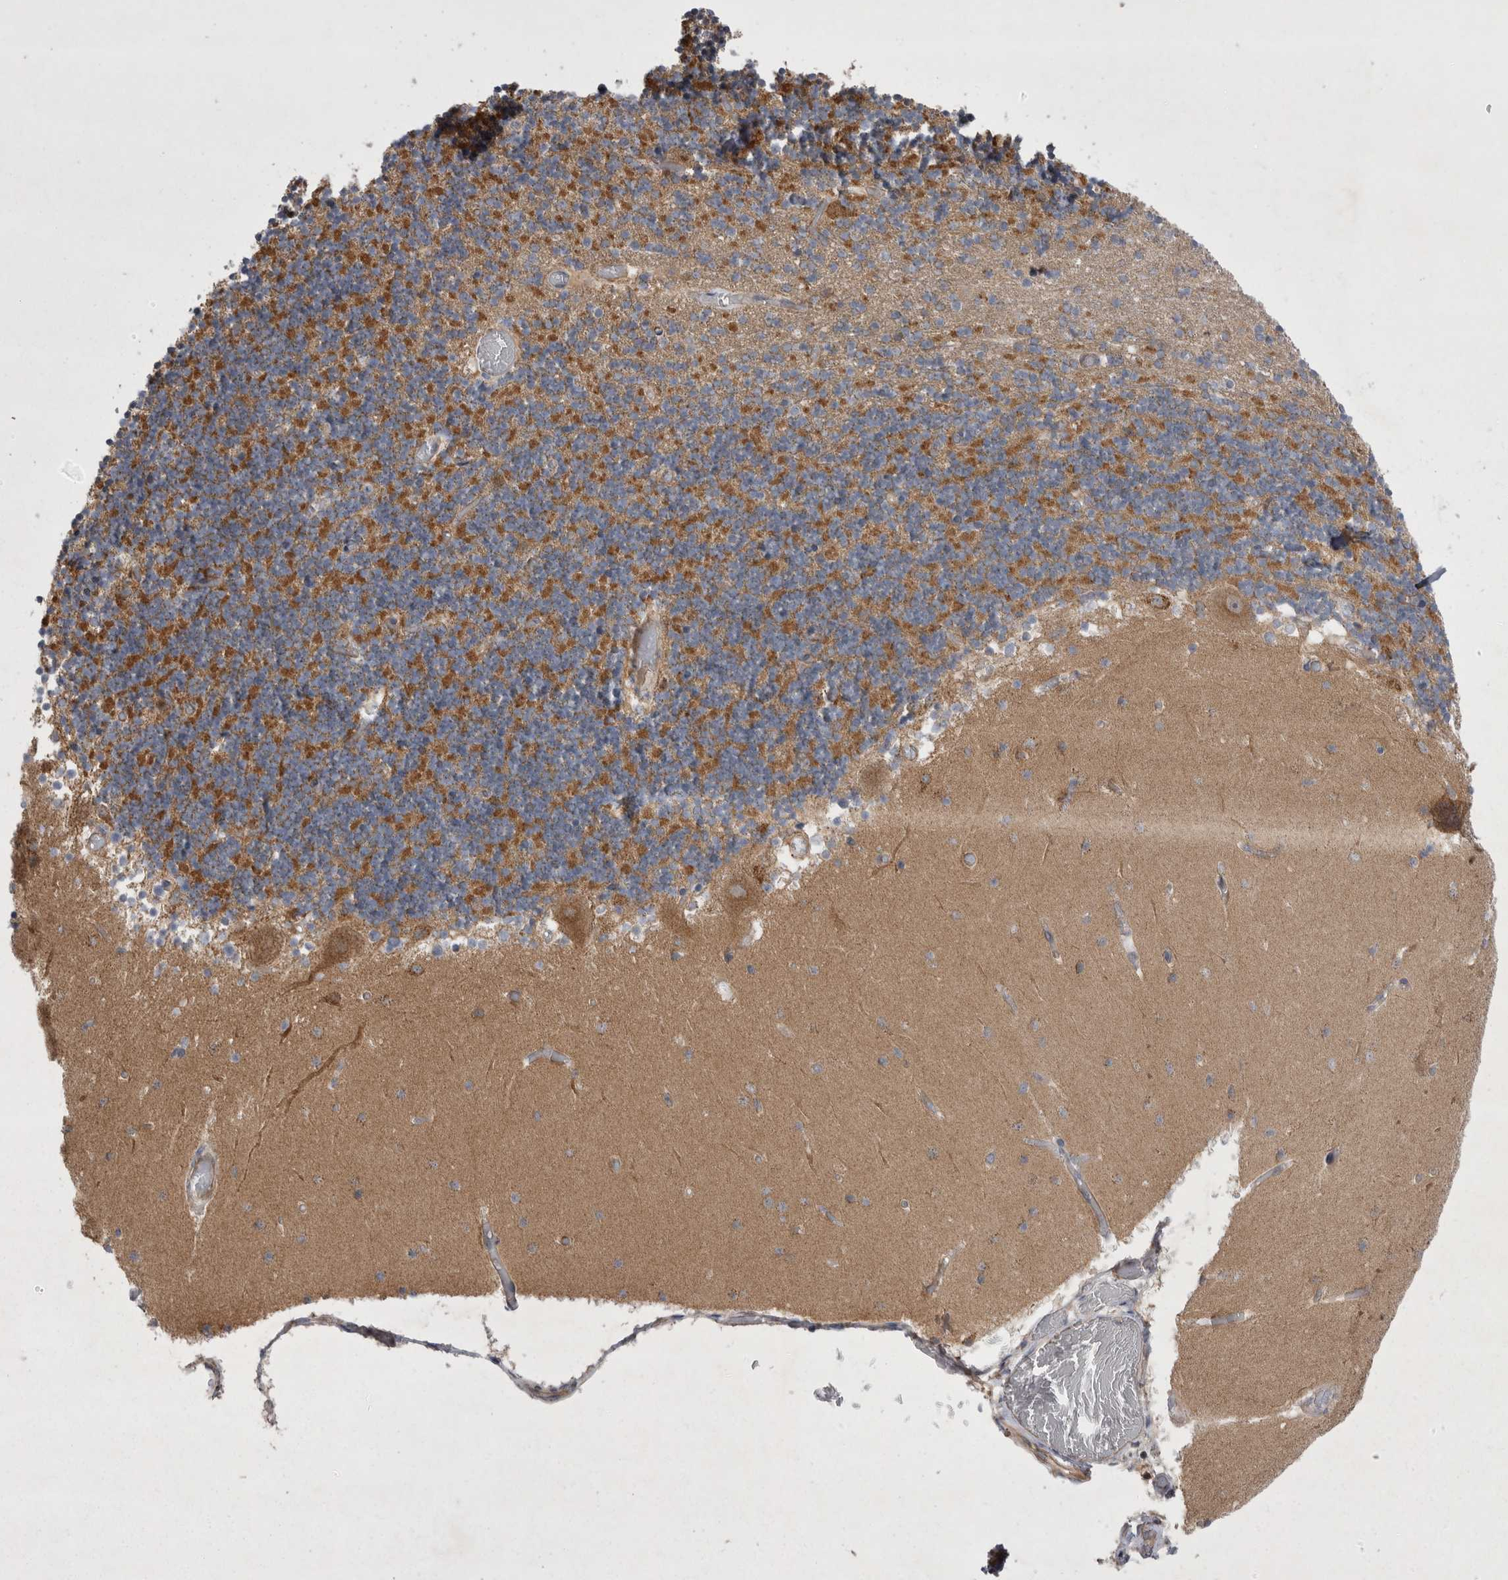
{"staining": {"intensity": "moderate", "quantity": "<25%", "location": "cytoplasmic/membranous"}, "tissue": "cerebellum", "cell_type": "Cells in granular layer", "image_type": "normal", "snomed": [{"axis": "morphology", "description": "Normal tissue, NOS"}, {"axis": "topography", "description": "Cerebellum"}], "caption": "High-power microscopy captured an immunohistochemistry micrograph of normal cerebellum, revealing moderate cytoplasmic/membranous staining in about <25% of cells in granular layer.", "gene": "TSPOAP1", "patient": {"sex": "female", "age": 28}}